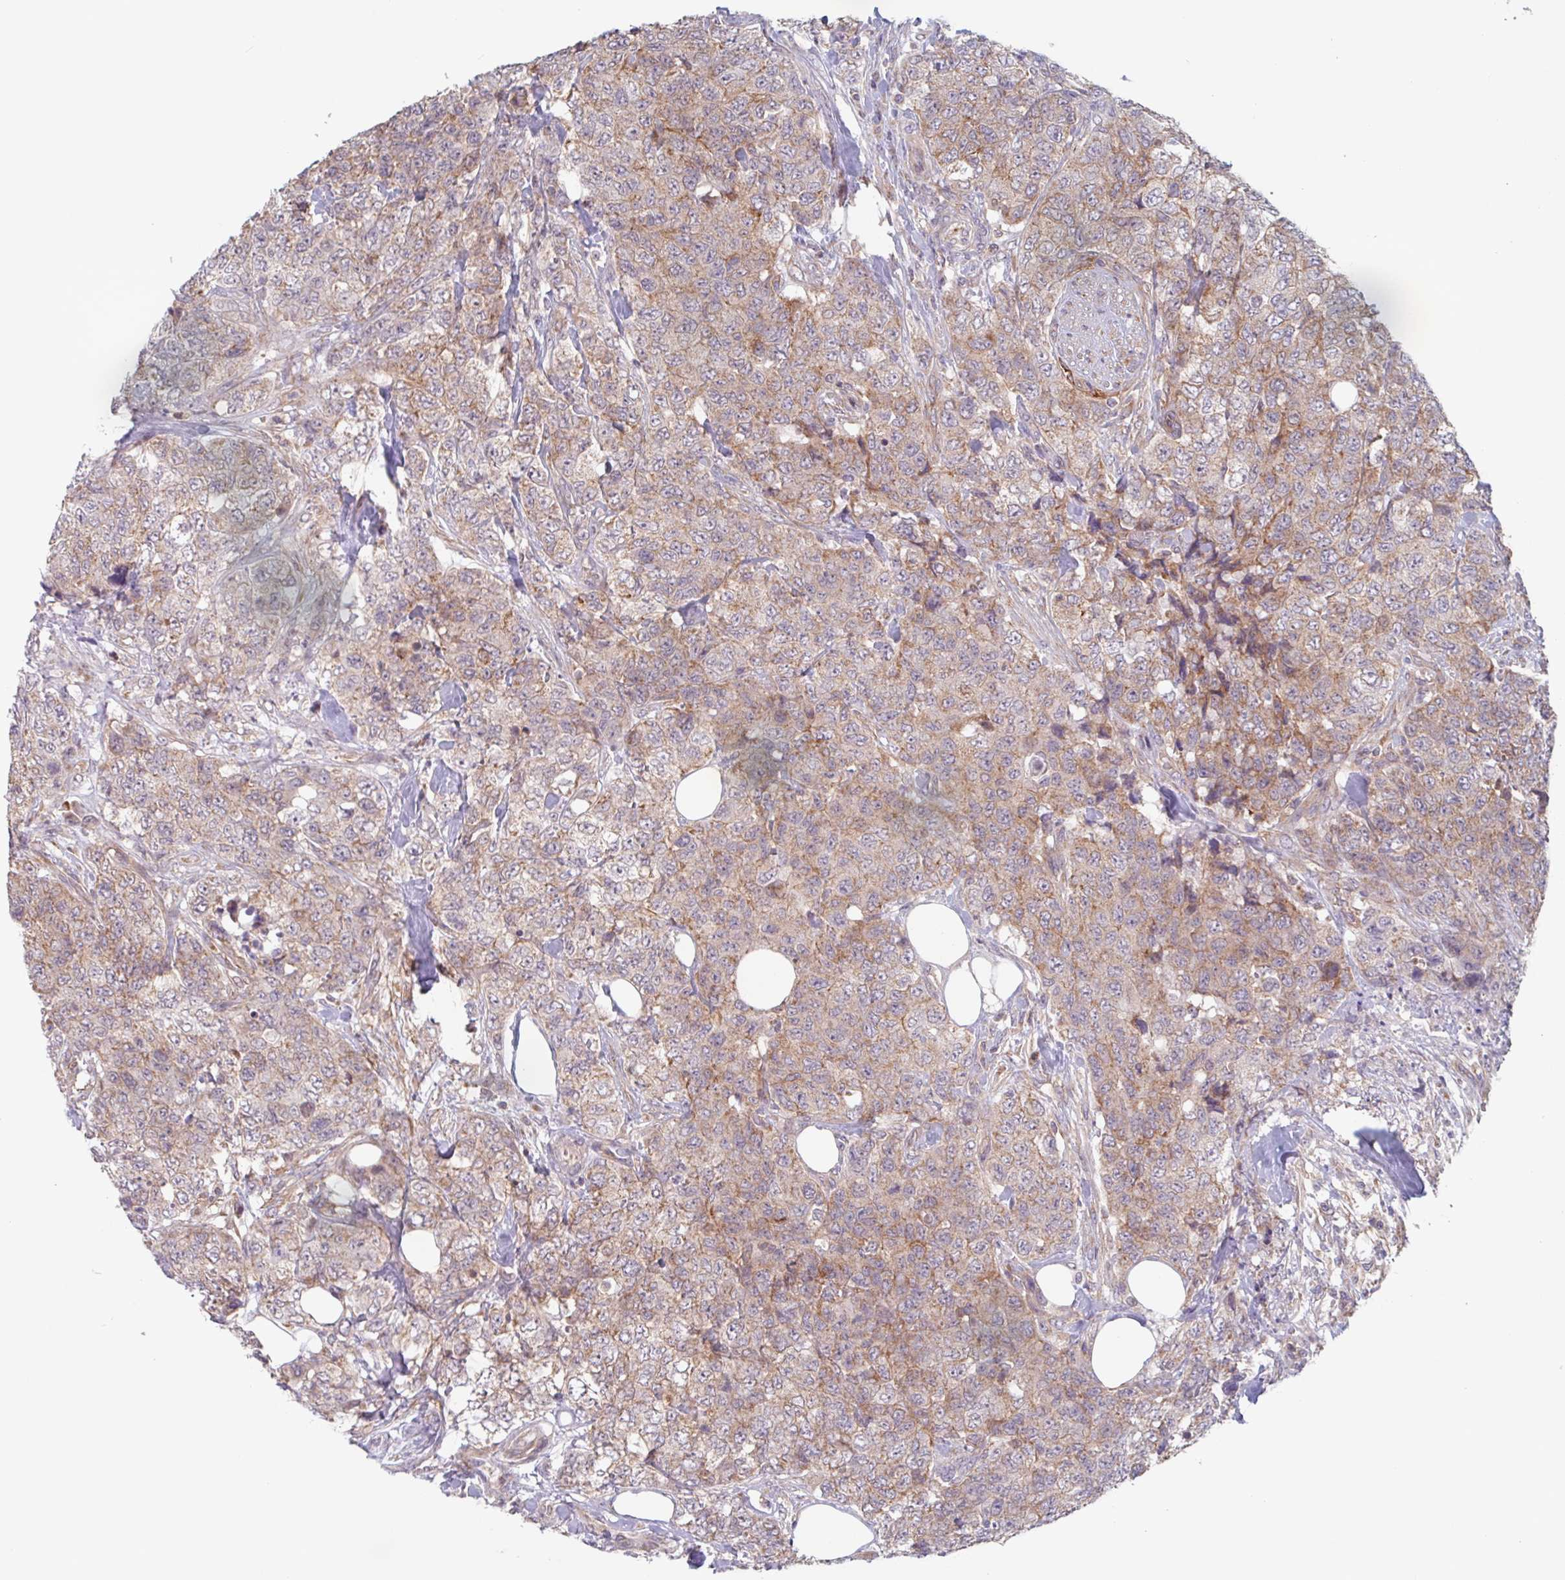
{"staining": {"intensity": "moderate", "quantity": "25%-75%", "location": "cytoplasmic/membranous"}, "tissue": "urothelial cancer", "cell_type": "Tumor cells", "image_type": "cancer", "snomed": [{"axis": "morphology", "description": "Urothelial carcinoma, High grade"}, {"axis": "topography", "description": "Urinary bladder"}], "caption": "IHC photomicrograph of human urothelial cancer stained for a protein (brown), which demonstrates medium levels of moderate cytoplasmic/membranous staining in approximately 25%-75% of tumor cells.", "gene": "SURF1", "patient": {"sex": "female", "age": 78}}